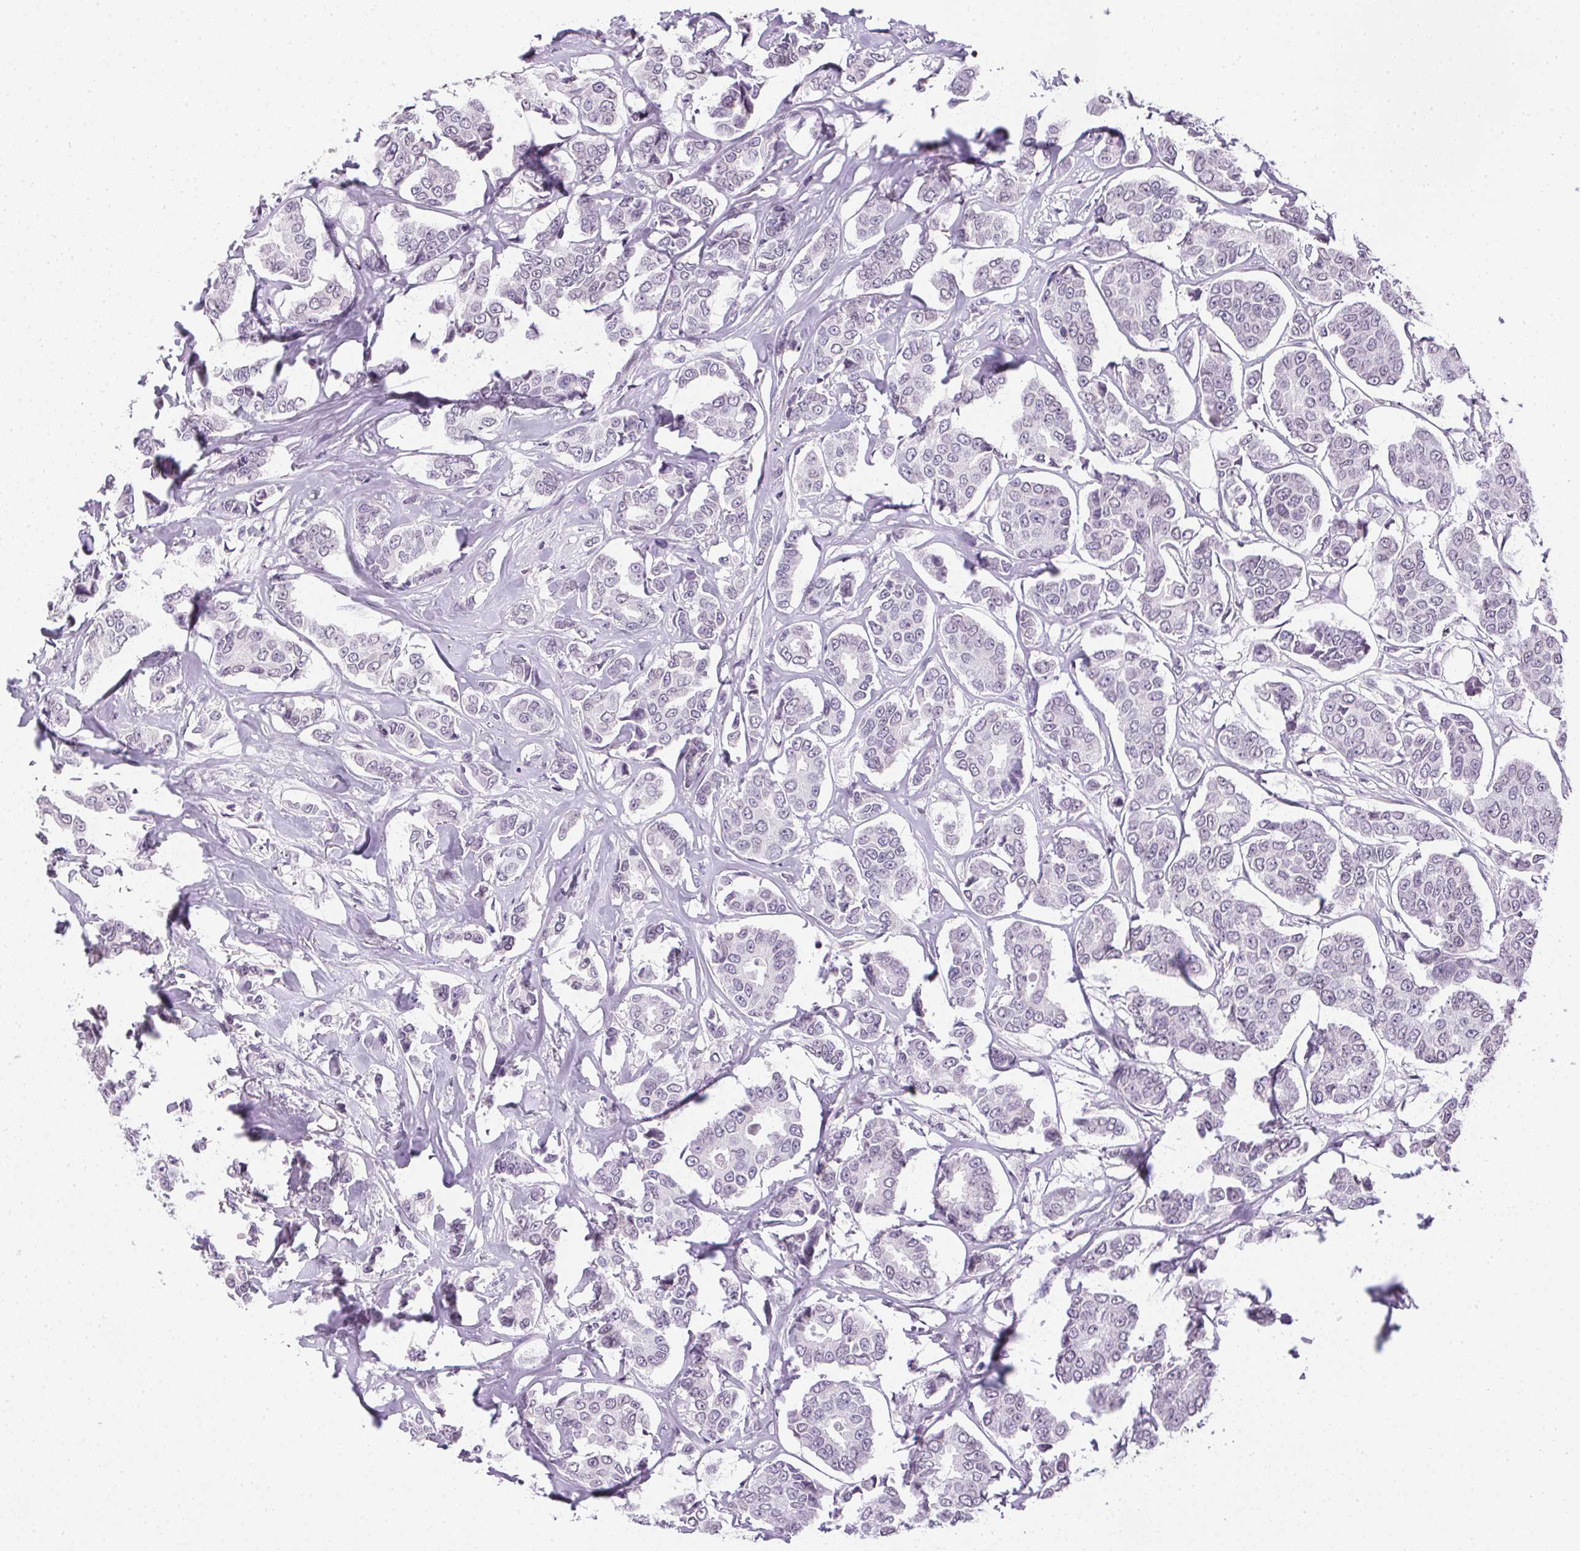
{"staining": {"intensity": "negative", "quantity": "none", "location": "none"}, "tissue": "breast cancer", "cell_type": "Tumor cells", "image_type": "cancer", "snomed": [{"axis": "morphology", "description": "Duct carcinoma"}, {"axis": "topography", "description": "Breast"}], "caption": "Immunohistochemistry (IHC) of human breast invasive ductal carcinoma demonstrates no expression in tumor cells.", "gene": "PRL", "patient": {"sex": "female", "age": 94}}